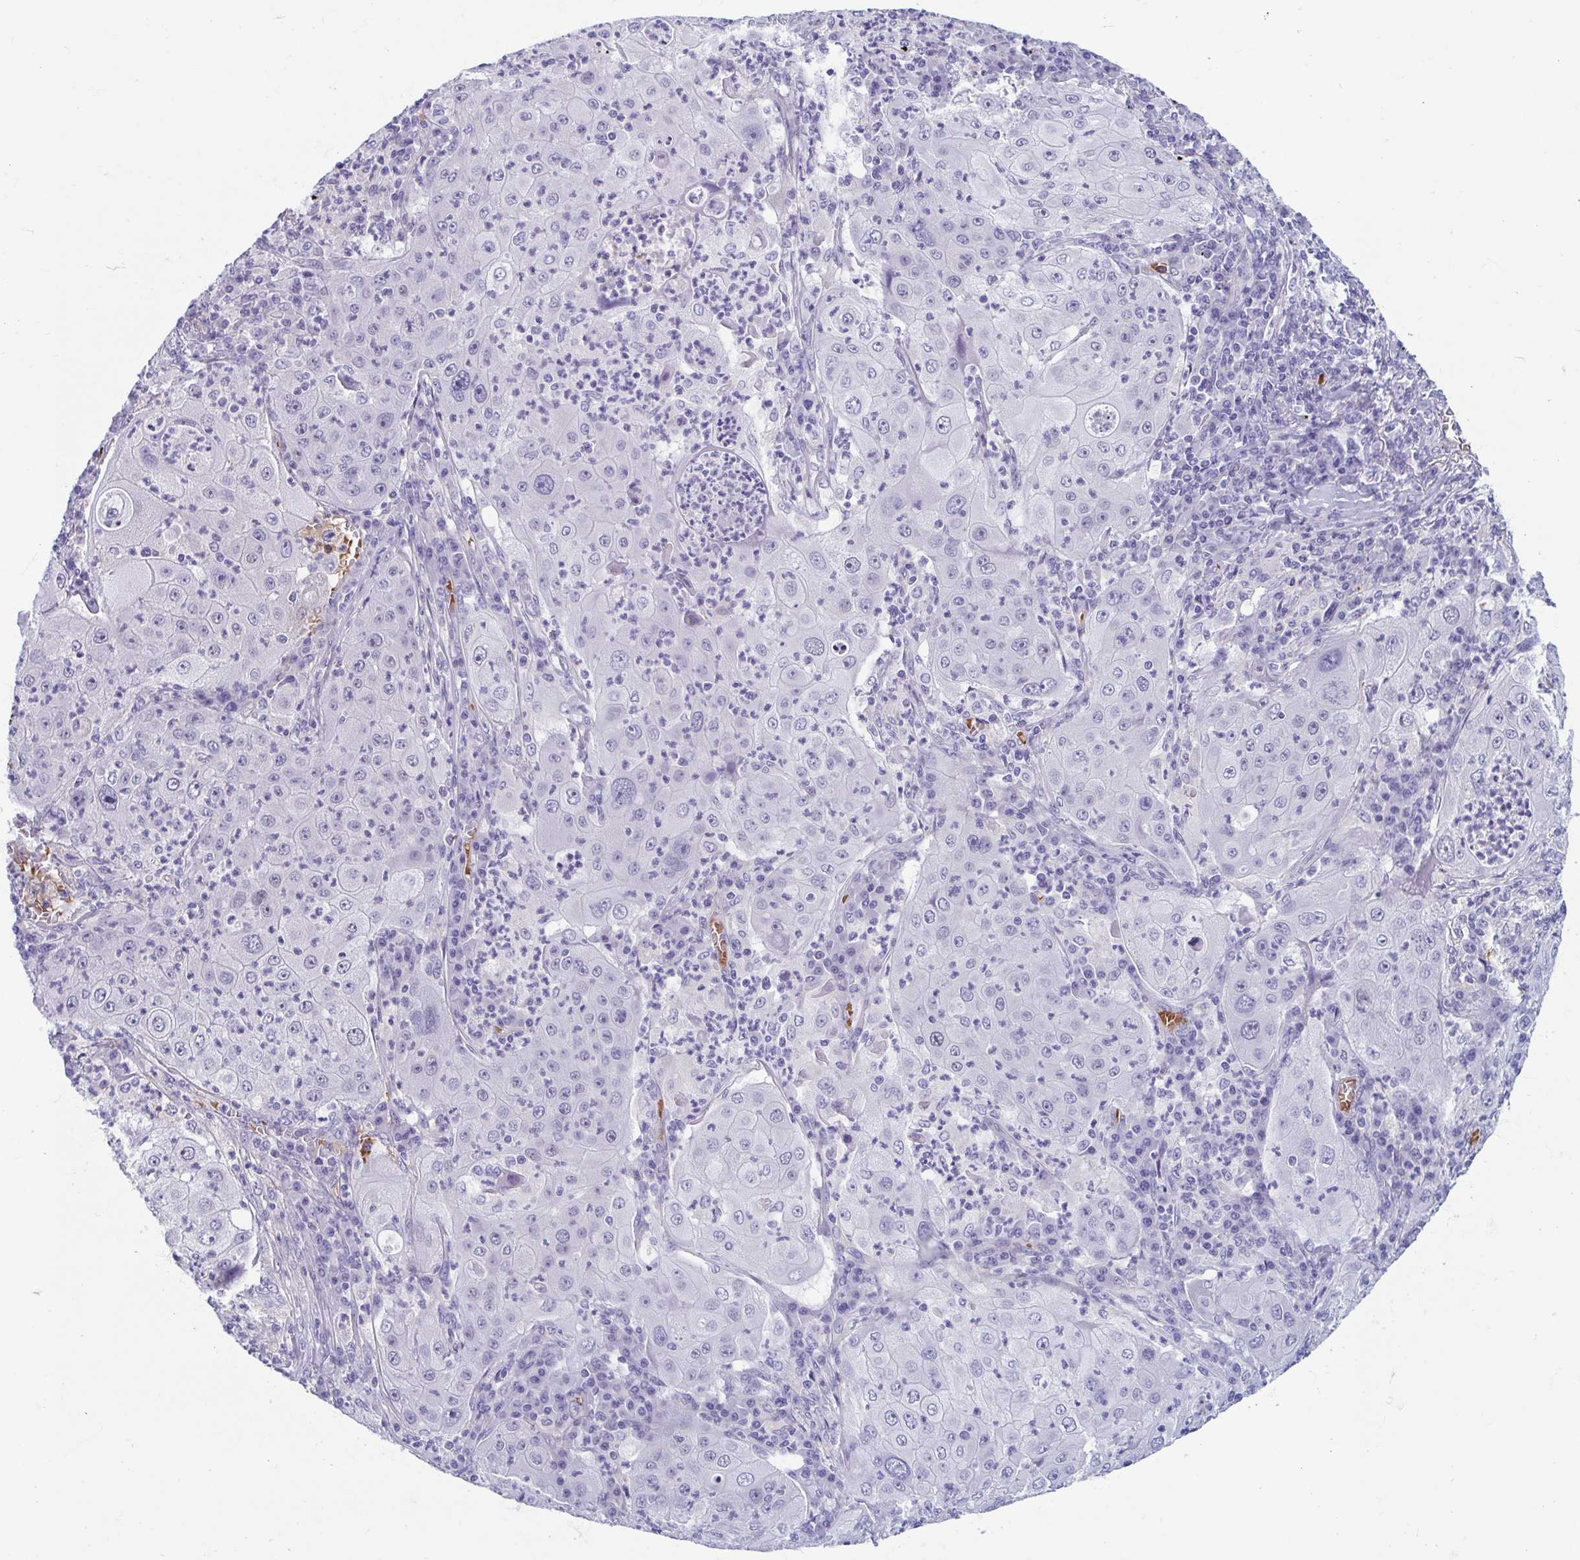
{"staining": {"intensity": "negative", "quantity": "none", "location": "none"}, "tissue": "lung cancer", "cell_type": "Tumor cells", "image_type": "cancer", "snomed": [{"axis": "morphology", "description": "Squamous cell carcinoma, NOS"}, {"axis": "topography", "description": "Lung"}], "caption": "IHC of human squamous cell carcinoma (lung) reveals no staining in tumor cells. (Stains: DAB immunohistochemistry (IHC) with hematoxylin counter stain, Microscopy: brightfield microscopy at high magnification).", "gene": "MORC4", "patient": {"sex": "female", "age": 59}}